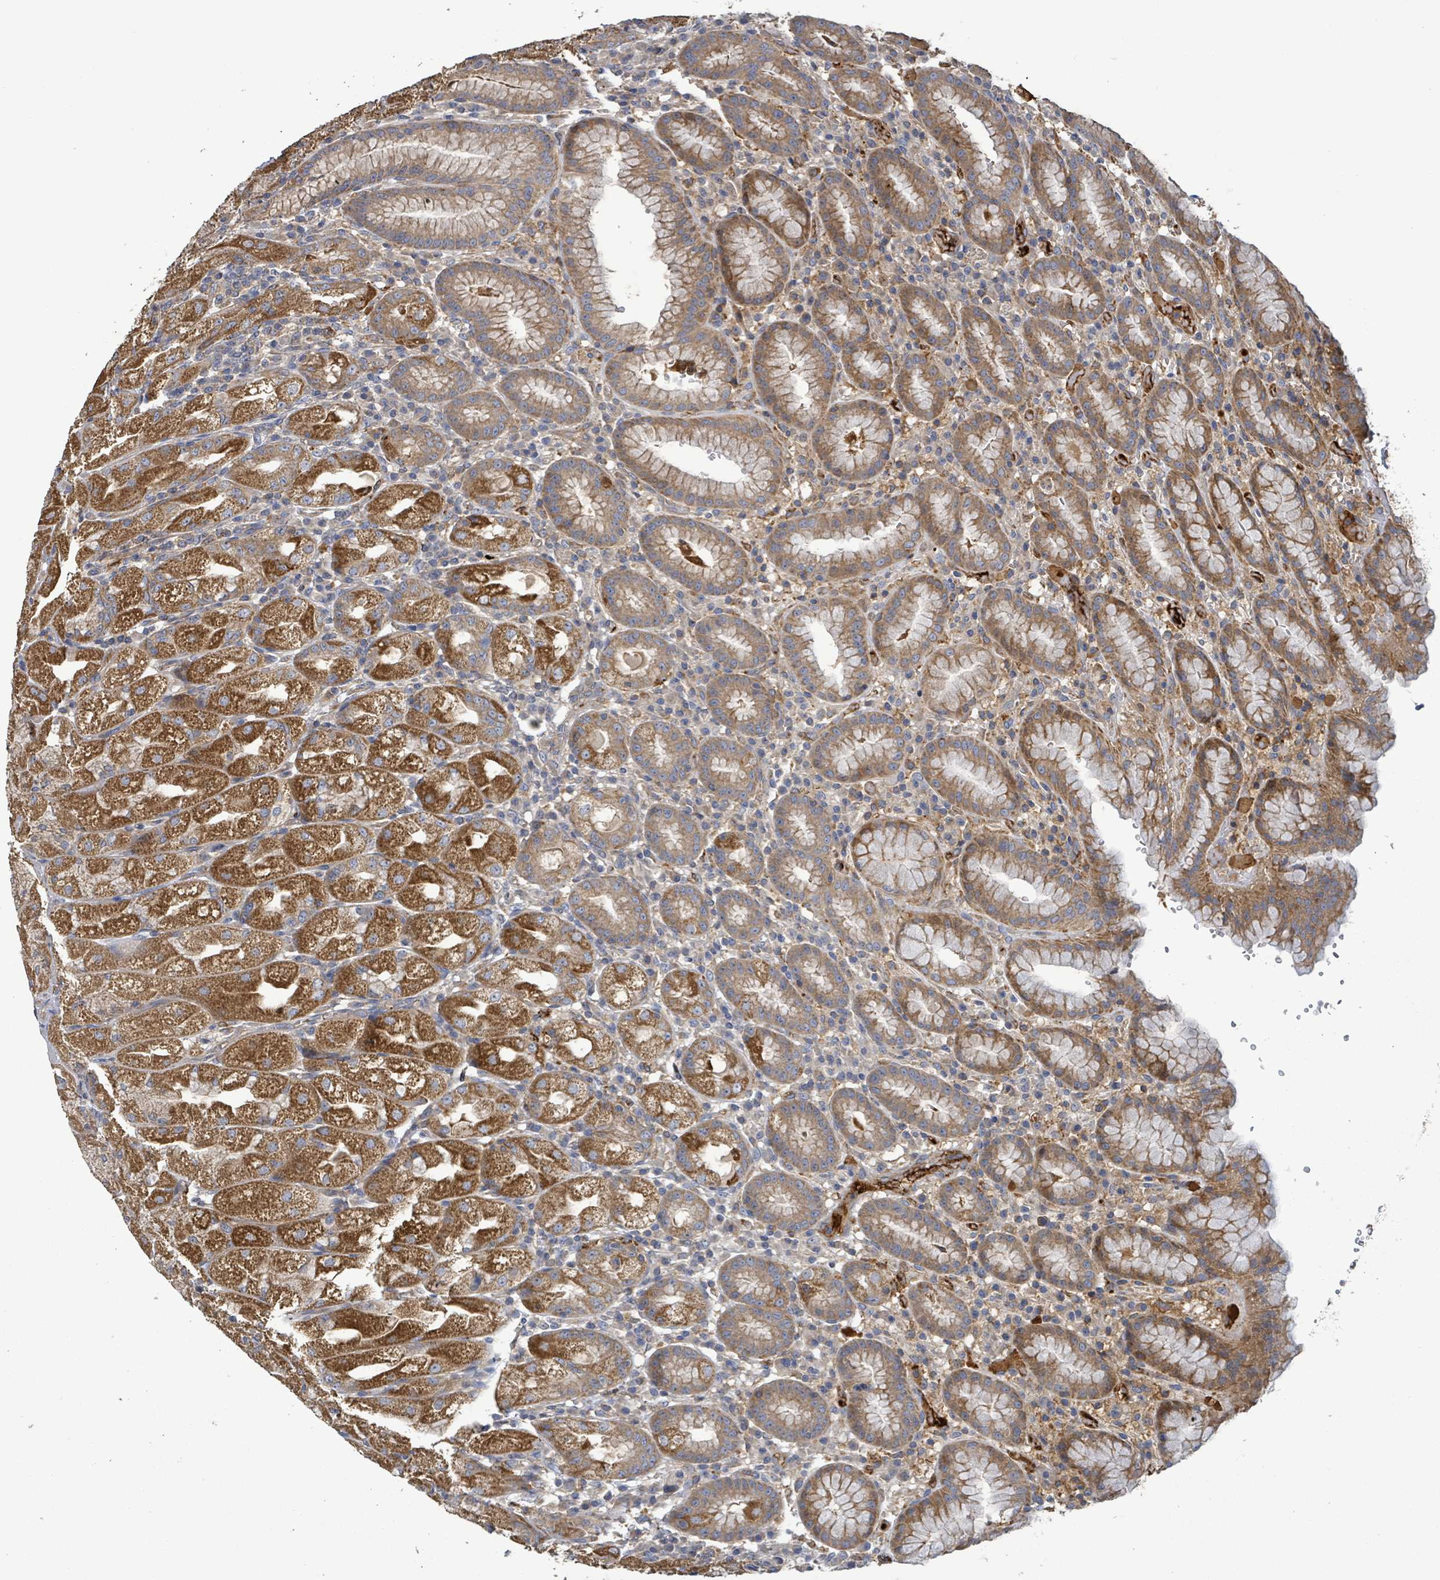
{"staining": {"intensity": "strong", "quantity": "25%-75%", "location": "cytoplasmic/membranous"}, "tissue": "stomach", "cell_type": "Glandular cells", "image_type": "normal", "snomed": [{"axis": "morphology", "description": "Normal tissue, NOS"}, {"axis": "topography", "description": "Stomach, upper"}], "caption": "Strong cytoplasmic/membranous expression for a protein is present in approximately 25%-75% of glandular cells of normal stomach using immunohistochemistry (IHC).", "gene": "PLAAT1", "patient": {"sex": "male", "age": 52}}